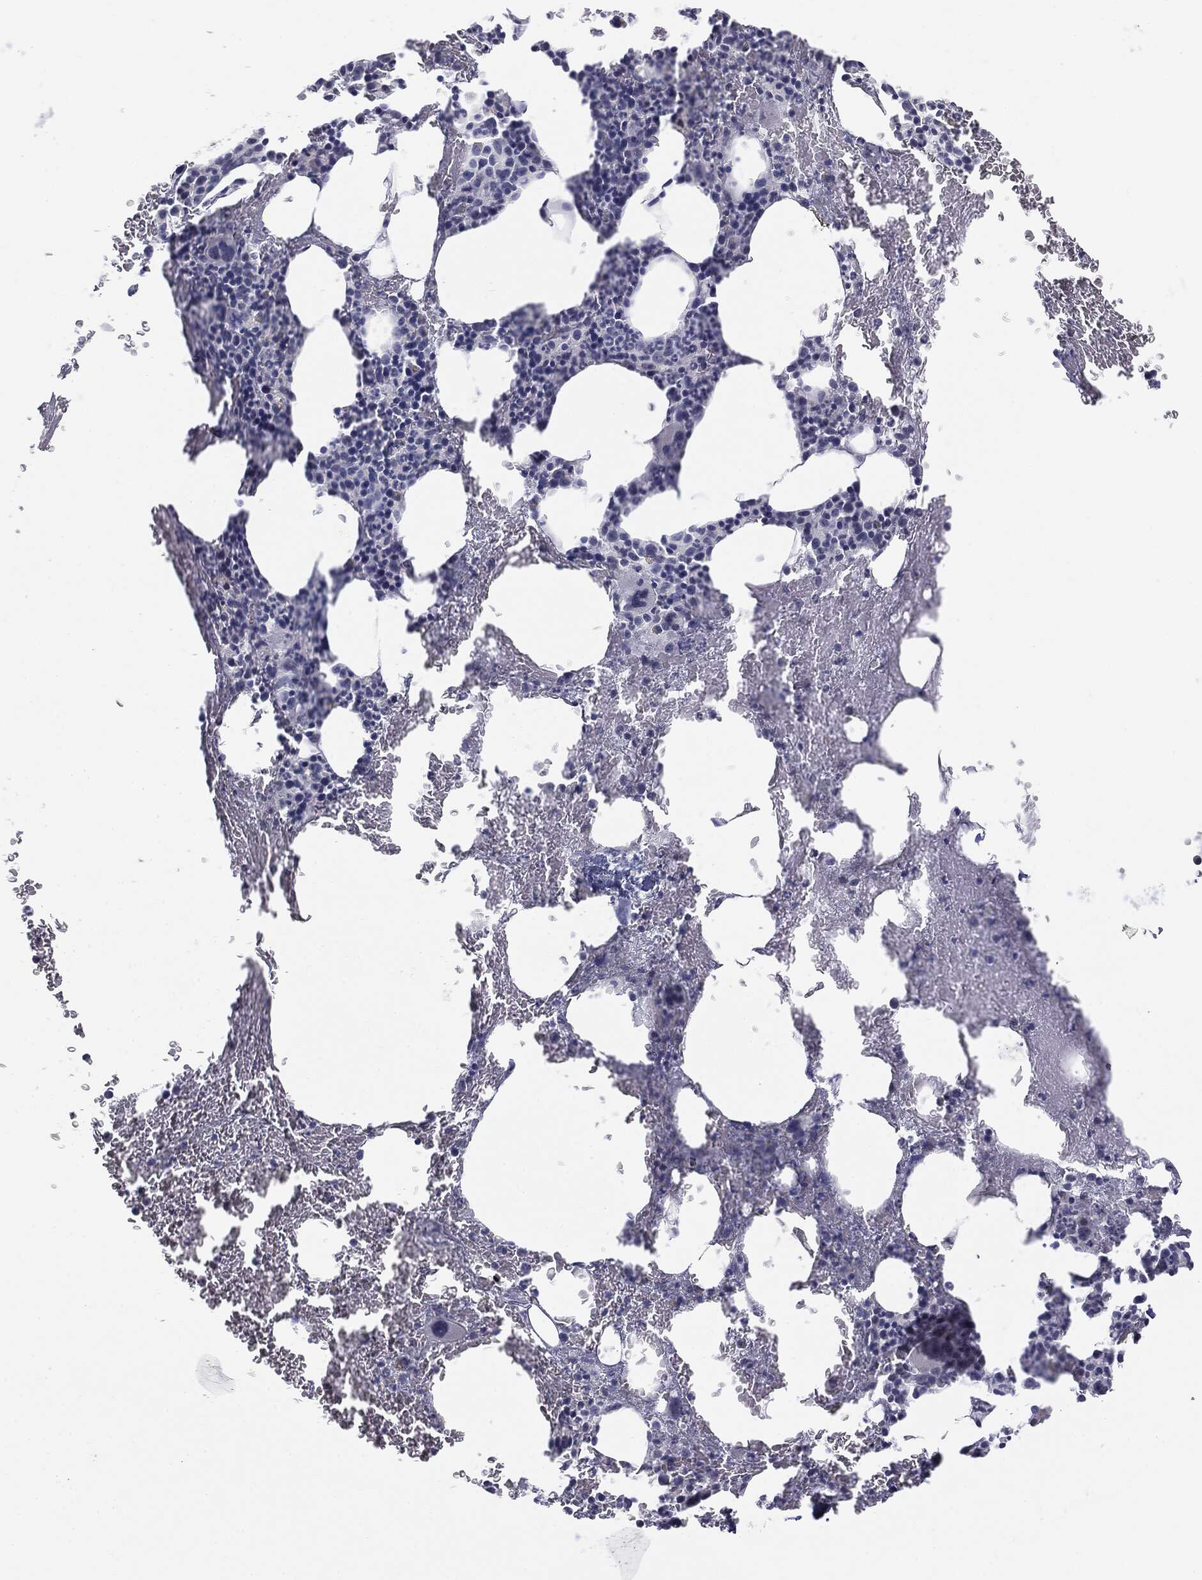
{"staining": {"intensity": "negative", "quantity": "none", "location": "none"}, "tissue": "bone marrow", "cell_type": "Hematopoietic cells", "image_type": "normal", "snomed": [{"axis": "morphology", "description": "Normal tissue, NOS"}, {"axis": "topography", "description": "Bone marrow"}], "caption": "Bone marrow stained for a protein using immunohistochemistry (IHC) reveals no staining hematopoietic cells.", "gene": "MUC1", "patient": {"sex": "male", "age": 91}}